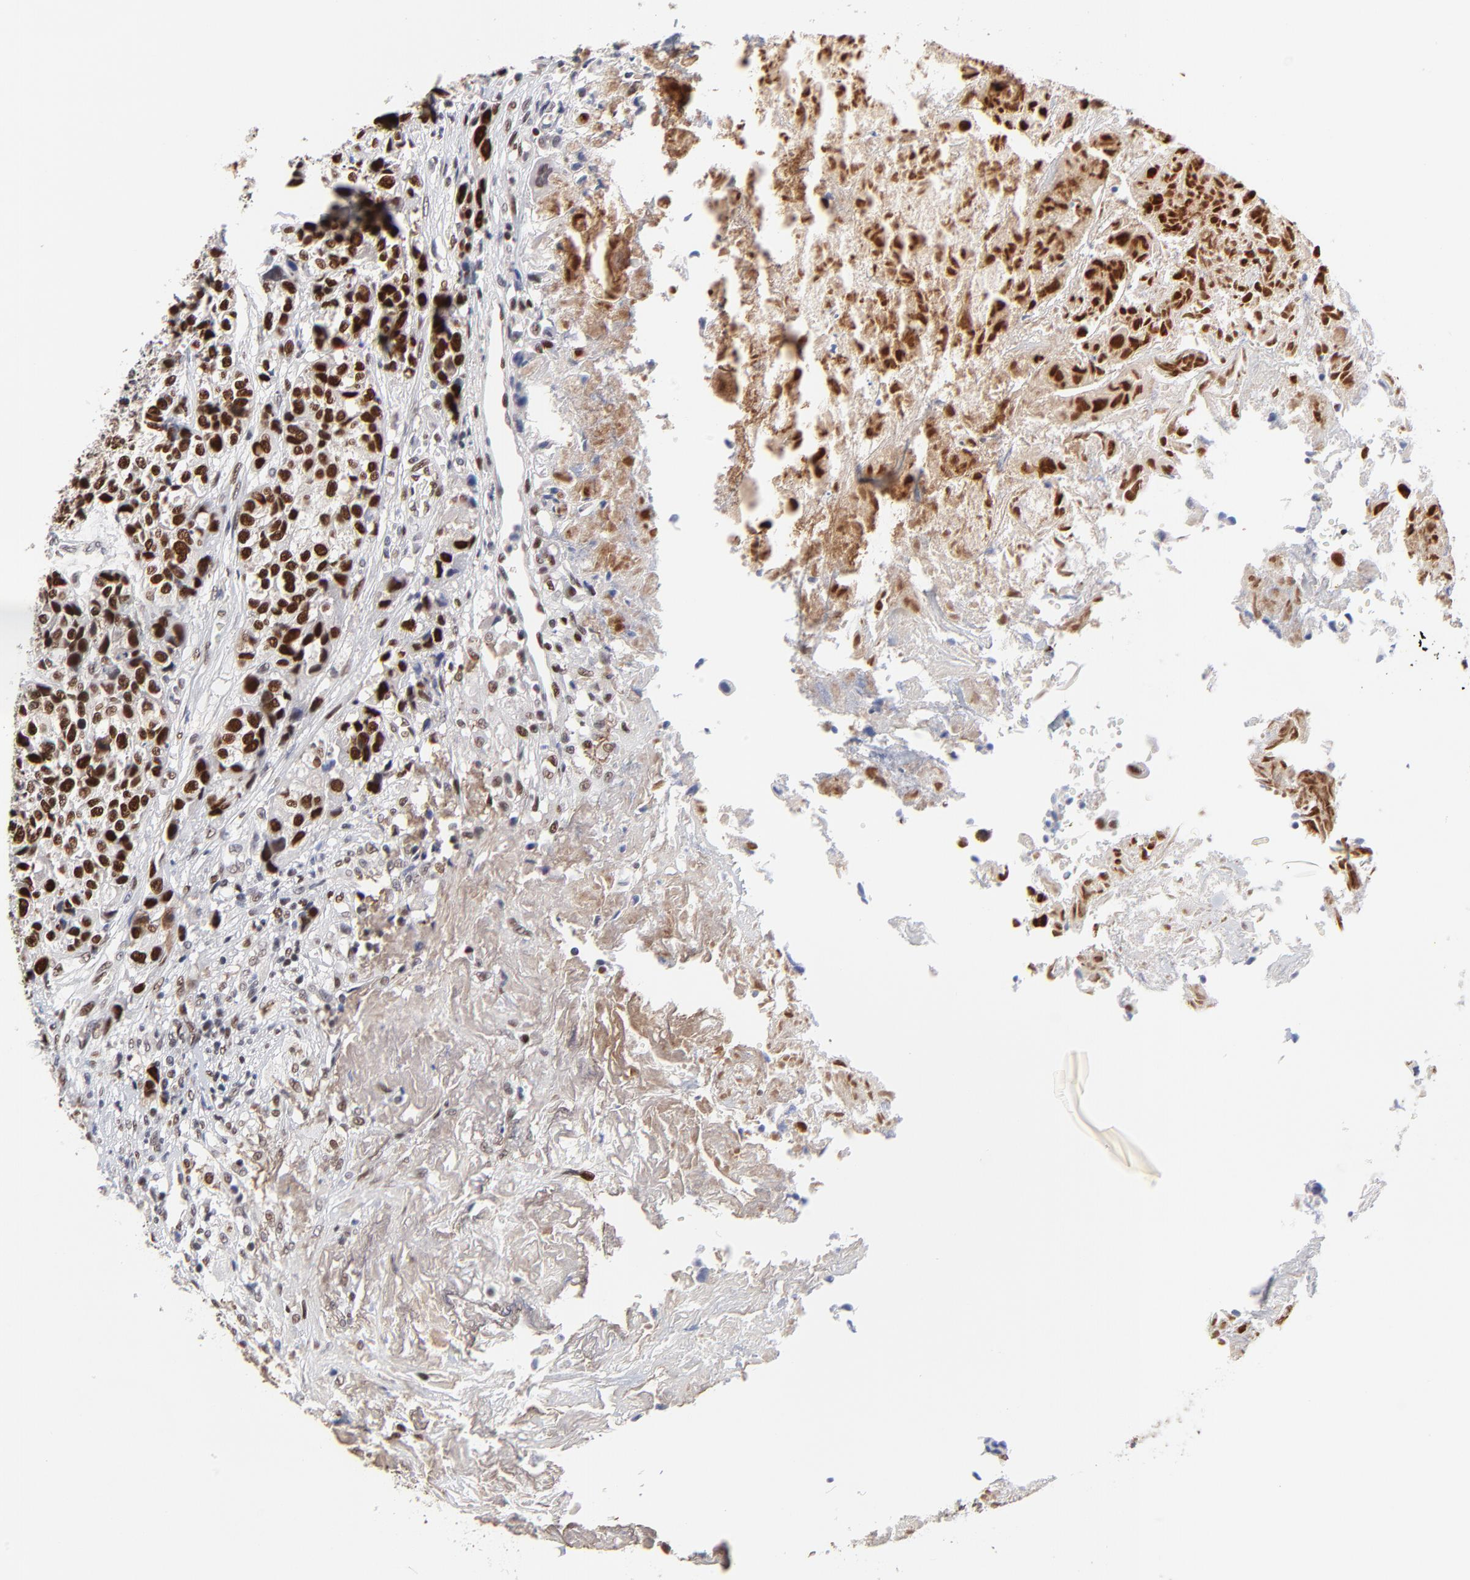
{"staining": {"intensity": "strong", "quantity": ">75%", "location": "nuclear"}, "tissue": "urothelial cancer", "cell_type": "Tumor cells", "image_type": "cancer", "snomed": [{"axis": "morphology", "description": "Urothelial carcinoma, High grade"}, {"axis": "topography", "description": "Urinary bladder"}], "caption": "This image displays immunohistochemistry staining of human urothelial carcinoma (high-grade), with high strong nuclear positivity in about >75% of tumor cells.", "gene": "OGFOD1", "patient": {"sex": "female", "age": 81}}